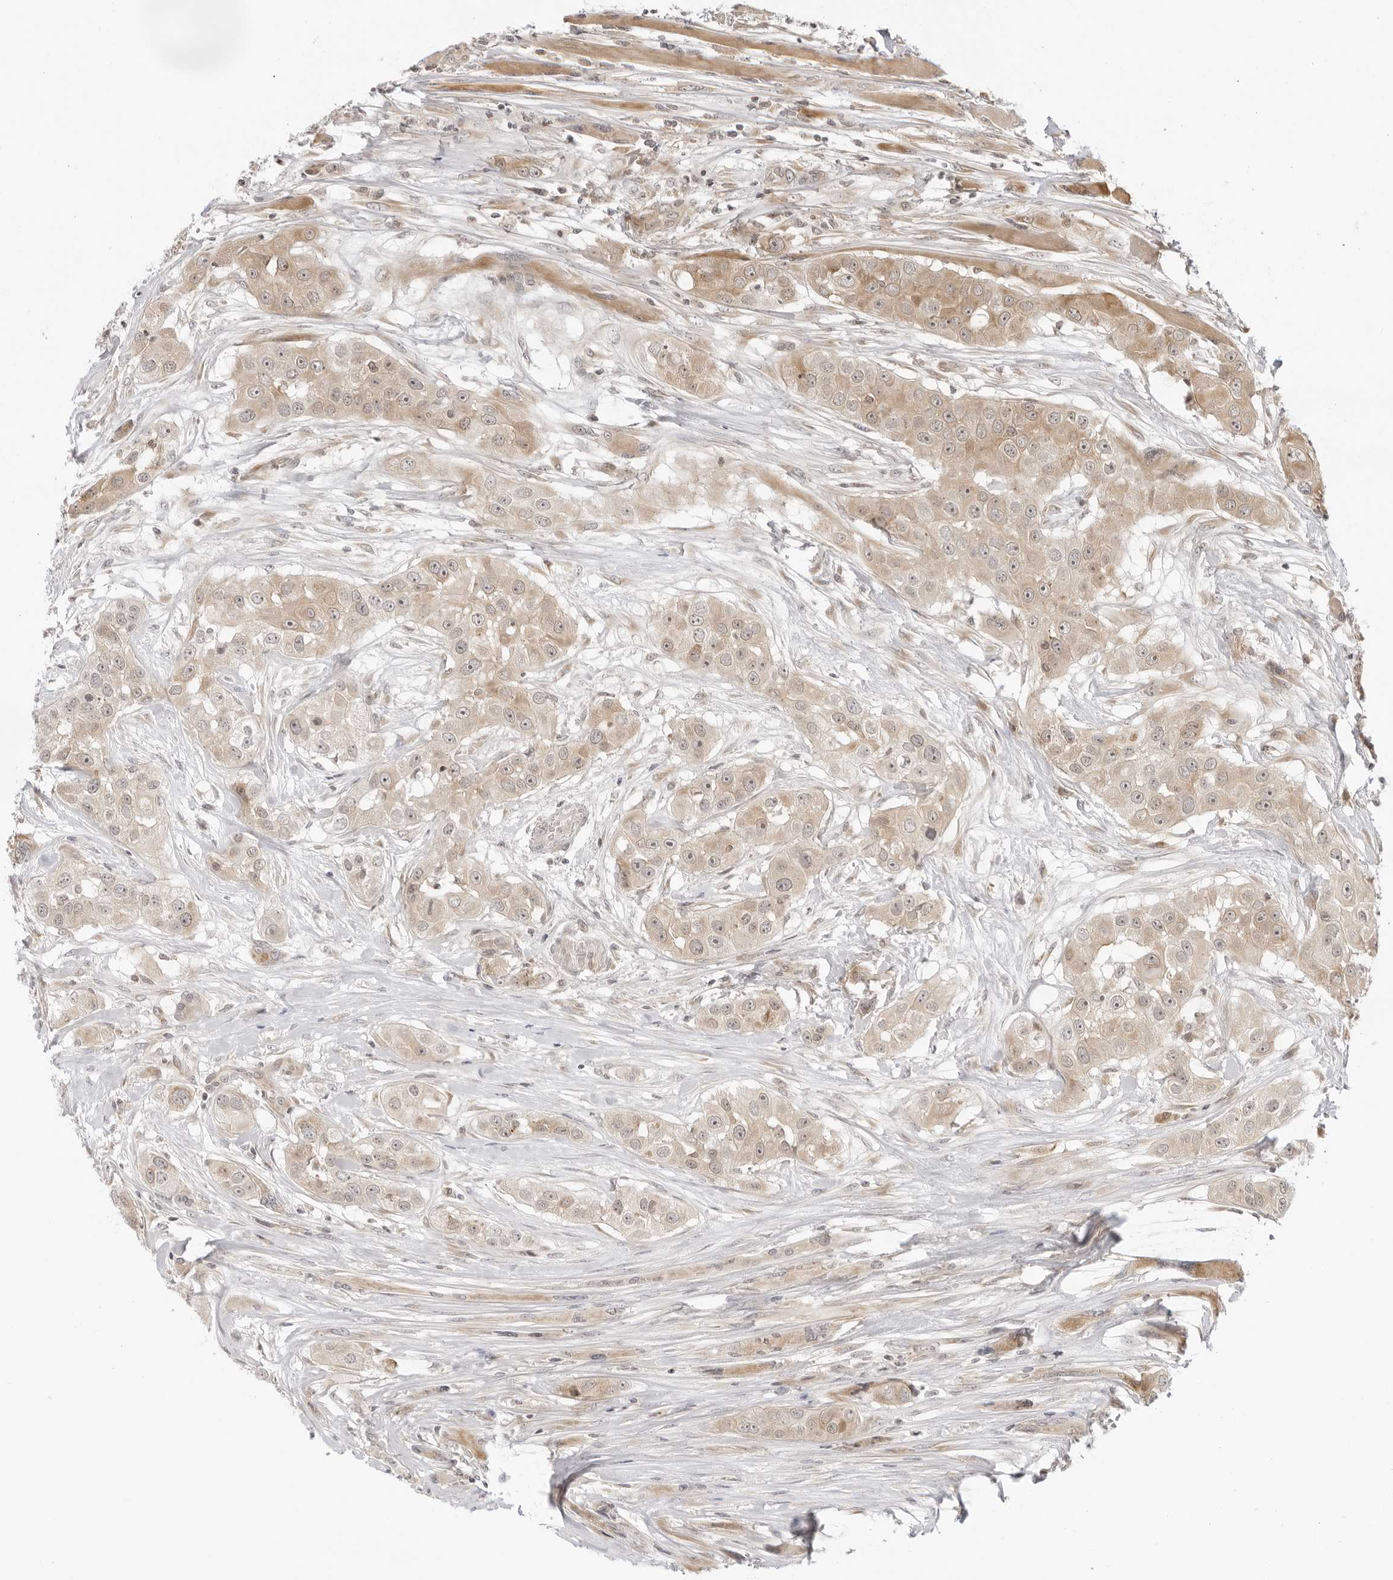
{"staining": {"intensity": "moderate", "quantity": ">75%", "location": "cytoplasmic/membranous"}, "tissue": "head and neck cancer", "cell_type": "Tumor cells", "image_type": "cancer", "snomed": [{"axis": "morphology", "description": "Normal tissue, NOS"}, {"axis": "morphology", "description": "Squamous cell carcinoma, NOS"}, {"axis": "topography", "description": "Skeletal muscle"}, {"axis": "topography", "description": "Head-Neck"}], "caption": "Squamous cell carcinoma (head and neck) stained with a brown dye demonstrates moderate cytoplasmic/membranous positive positivity in approximately >75% of tumor cells.", "gene": "PRRC2C", "patient": {"sex": "male", "age": 51}}